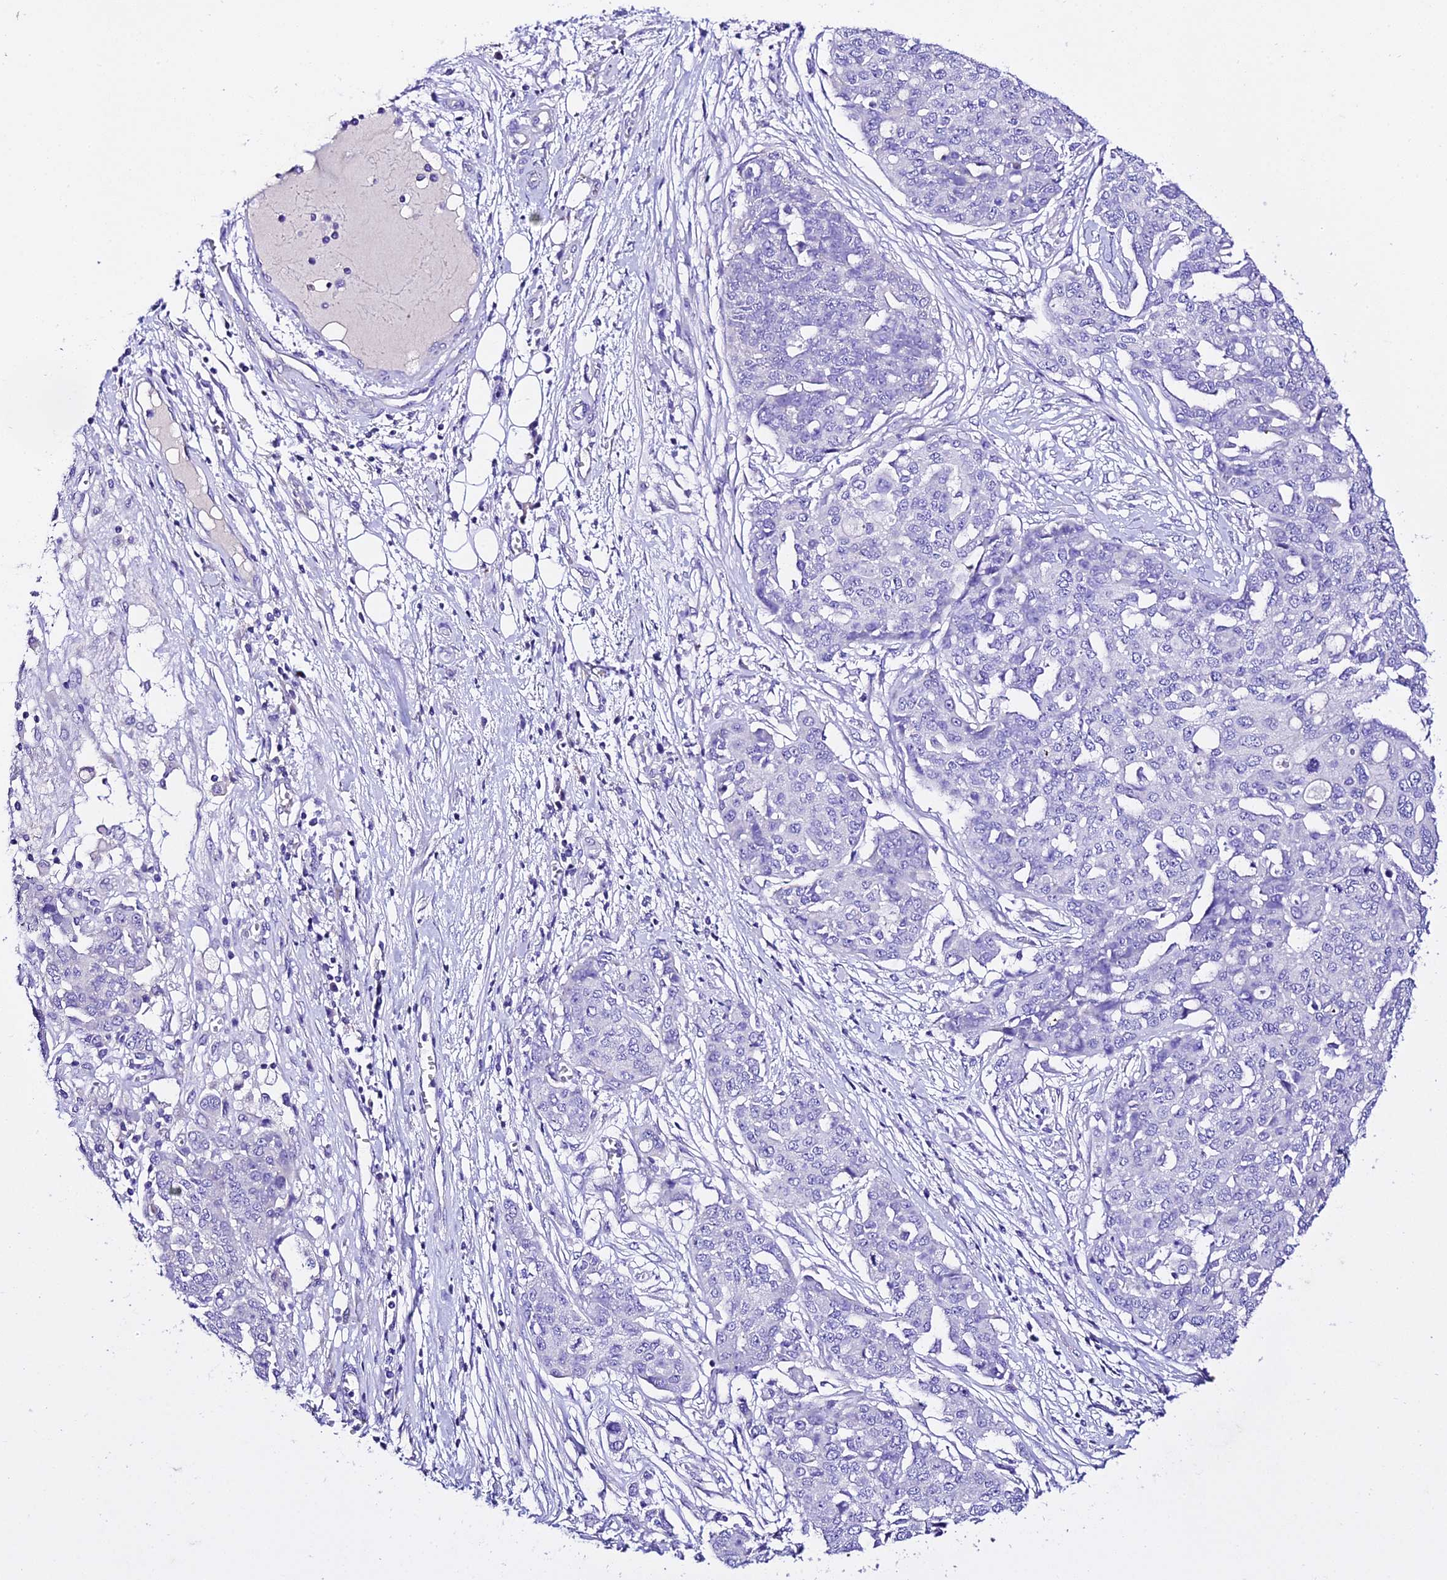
{"staining": {"intensity": "negative", "quantity": "none", "location": "none"}, "tissue": "ovarian cancer", "cell_type": "Tumor cells", "image_type": "cancer", "snomed": [{"axis": "morphology", "description": "Cystadenocarcinoma, serous, NOS"}, {"axis": "topography", "description": "Soft tissue"}, {"axis": "topography", "description": "Ovary"}], "caption": "Immunohistochemistry of human ovarian cancer (serous cystadenocarcinoma) demonstrates no staining in tumor cells. (DAB IHC with hematoxylin counter stain).", "gene": "TMEM117", "patient": {"sex": "female", "age": 57}}